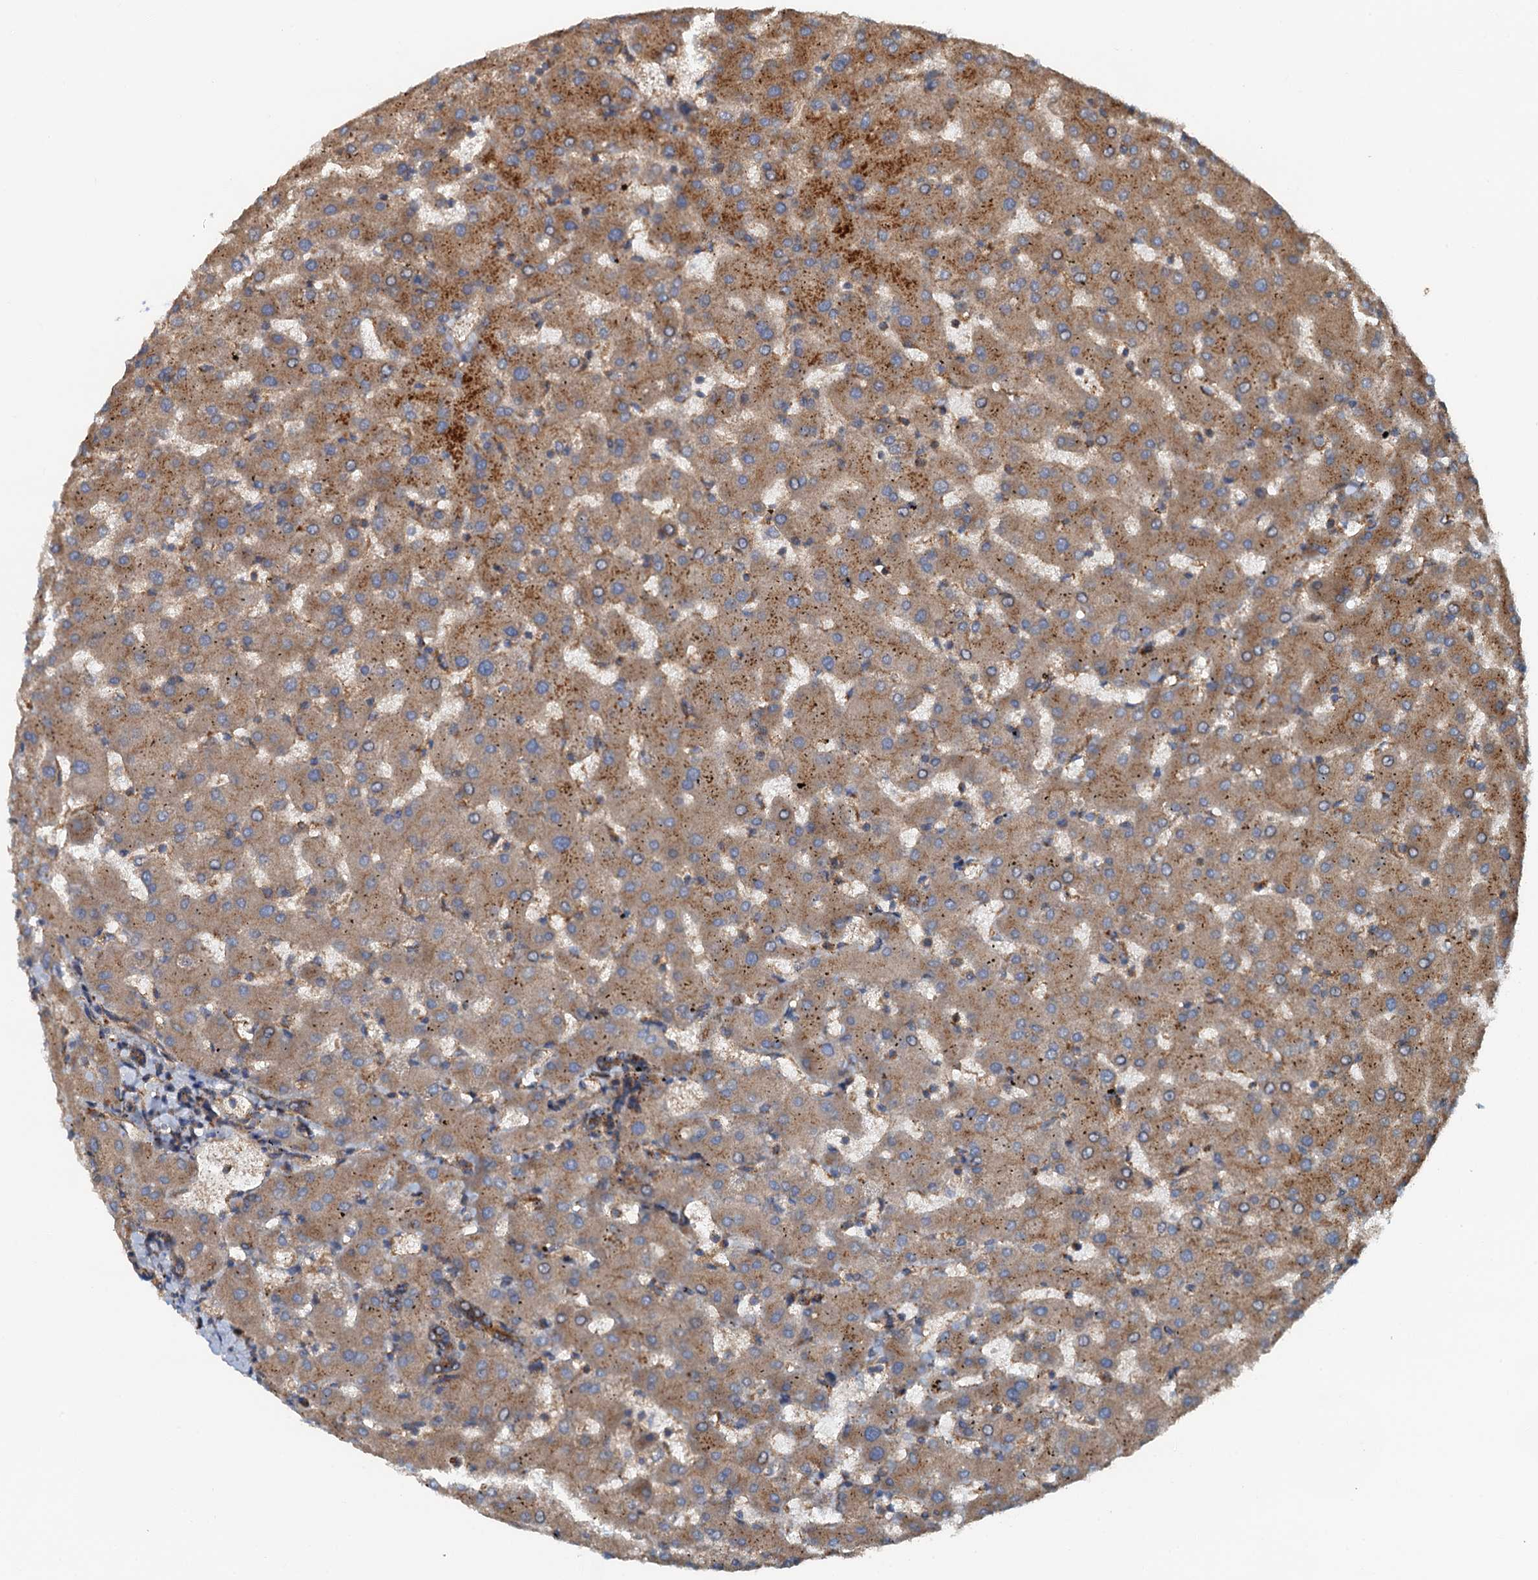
{"staining": {"intensity": "moderate", "quantity": ">75%", "location": "cytoplasmic/membranous"}, "tissue": "liver", "cell_type": "Cholangiocytes", "image_type": "normal", "snomed": [{"axis": "morphology", "description": "Normal tissue, NOS"}, {"axis": "topography", "description": "Liver"}], "caption": "Human liver stained for a protein (brown) exhibits moderate cytoplasmic/membranous positive positivity in approximately >75% of cholangiocytes.", "gene": "COG3", "patient": {"sex": "female", "age": 63}}